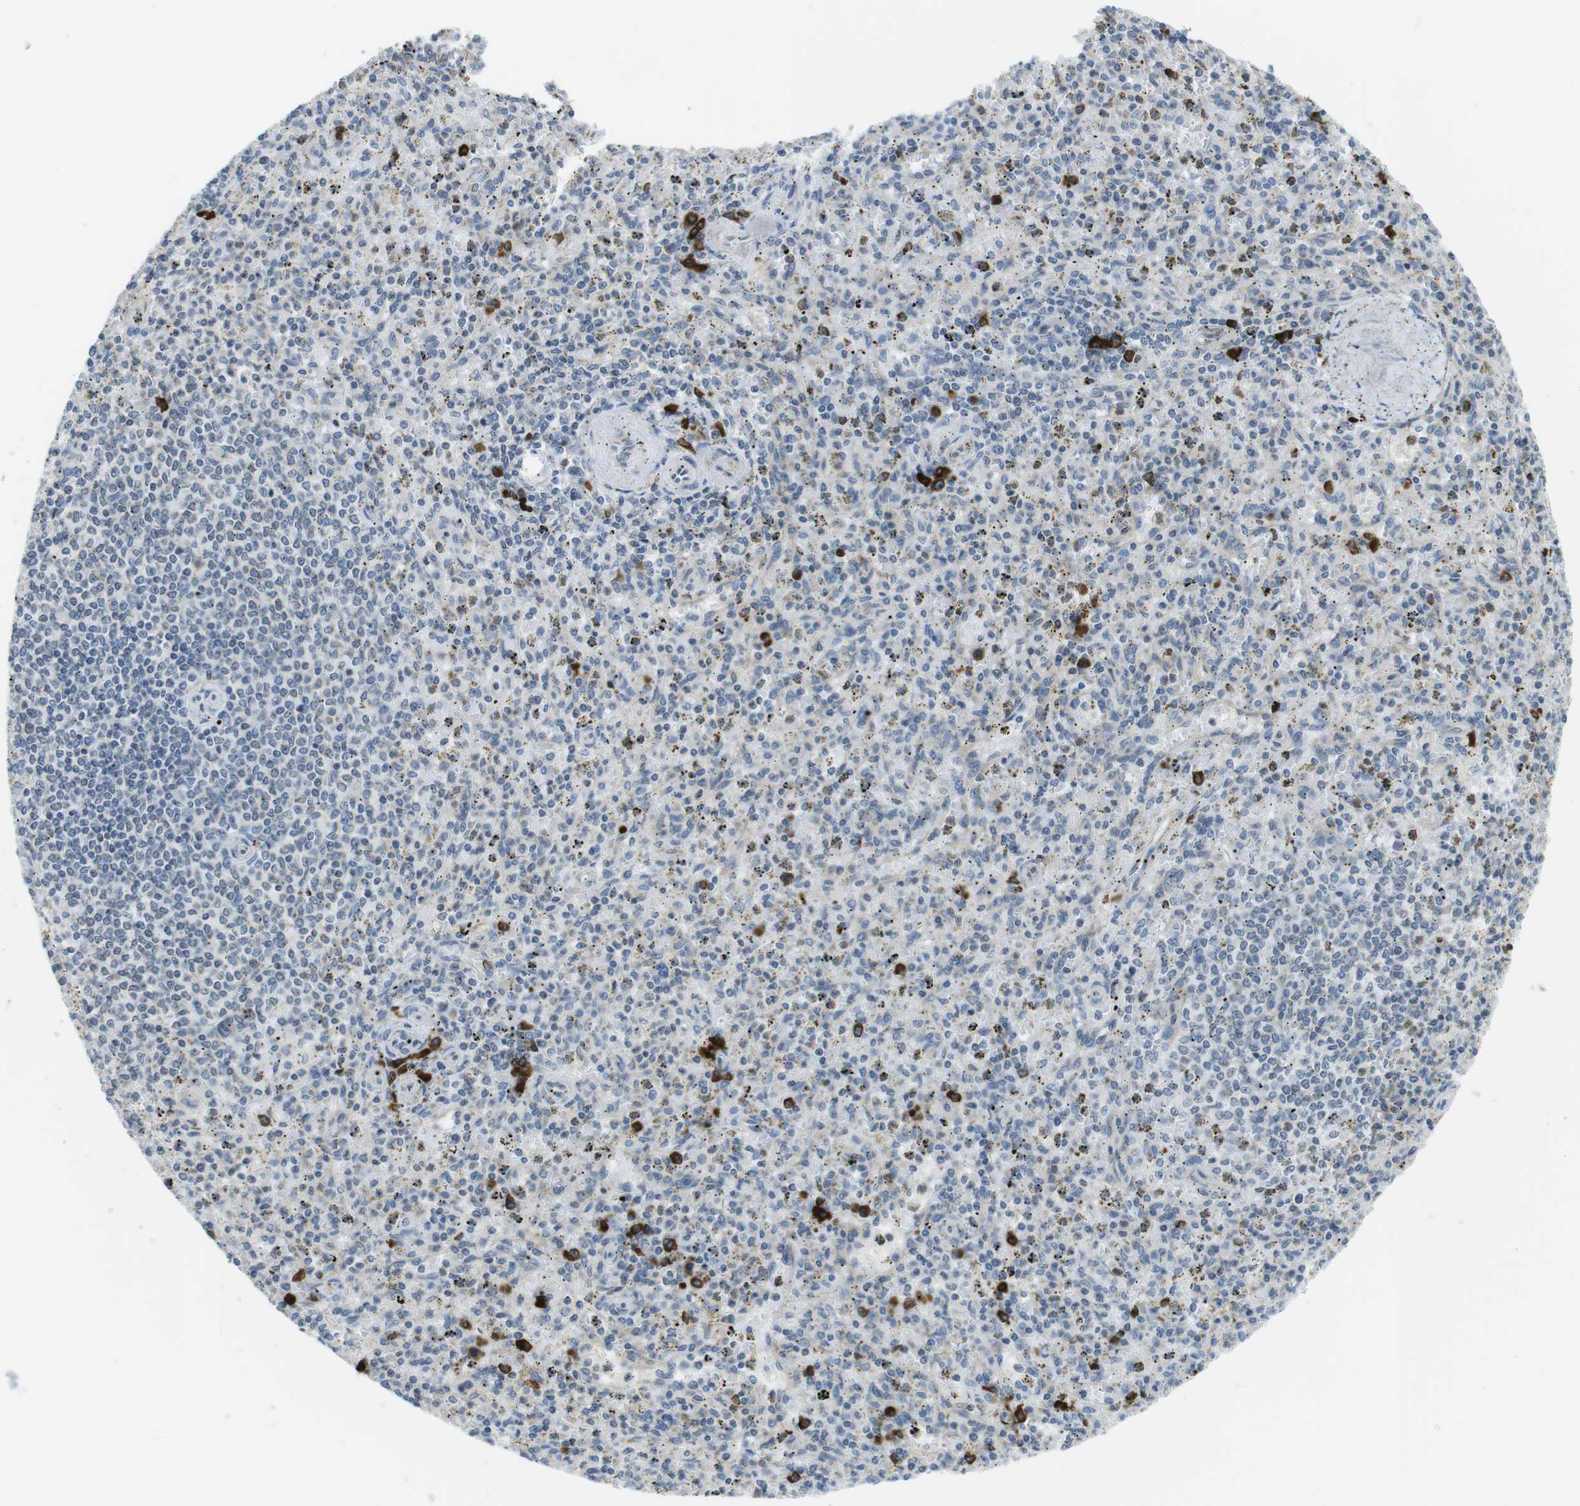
{"staining": {"intensity": "weak", "quantity": "25%-75%", "location": "cytoplasmic/membranous"}, "tissue": "spleen", "cell_type": "Cells in red pulp", "image_type": "normal", "snomed": [{"axis": "morphology", "description": "Normal tissue, NOS"}, {"axis": "topography", "description": "Spleen"}], "caption": "Approximately 25%-75% of cells in red pulp in unremarkable spleen reveal weak cytoplasmic/membranous protein expression as visualized by brown immunohistochemical staining.", "gene": "CLPTM1L", "patient": {"sex": "male", "age": 72}}